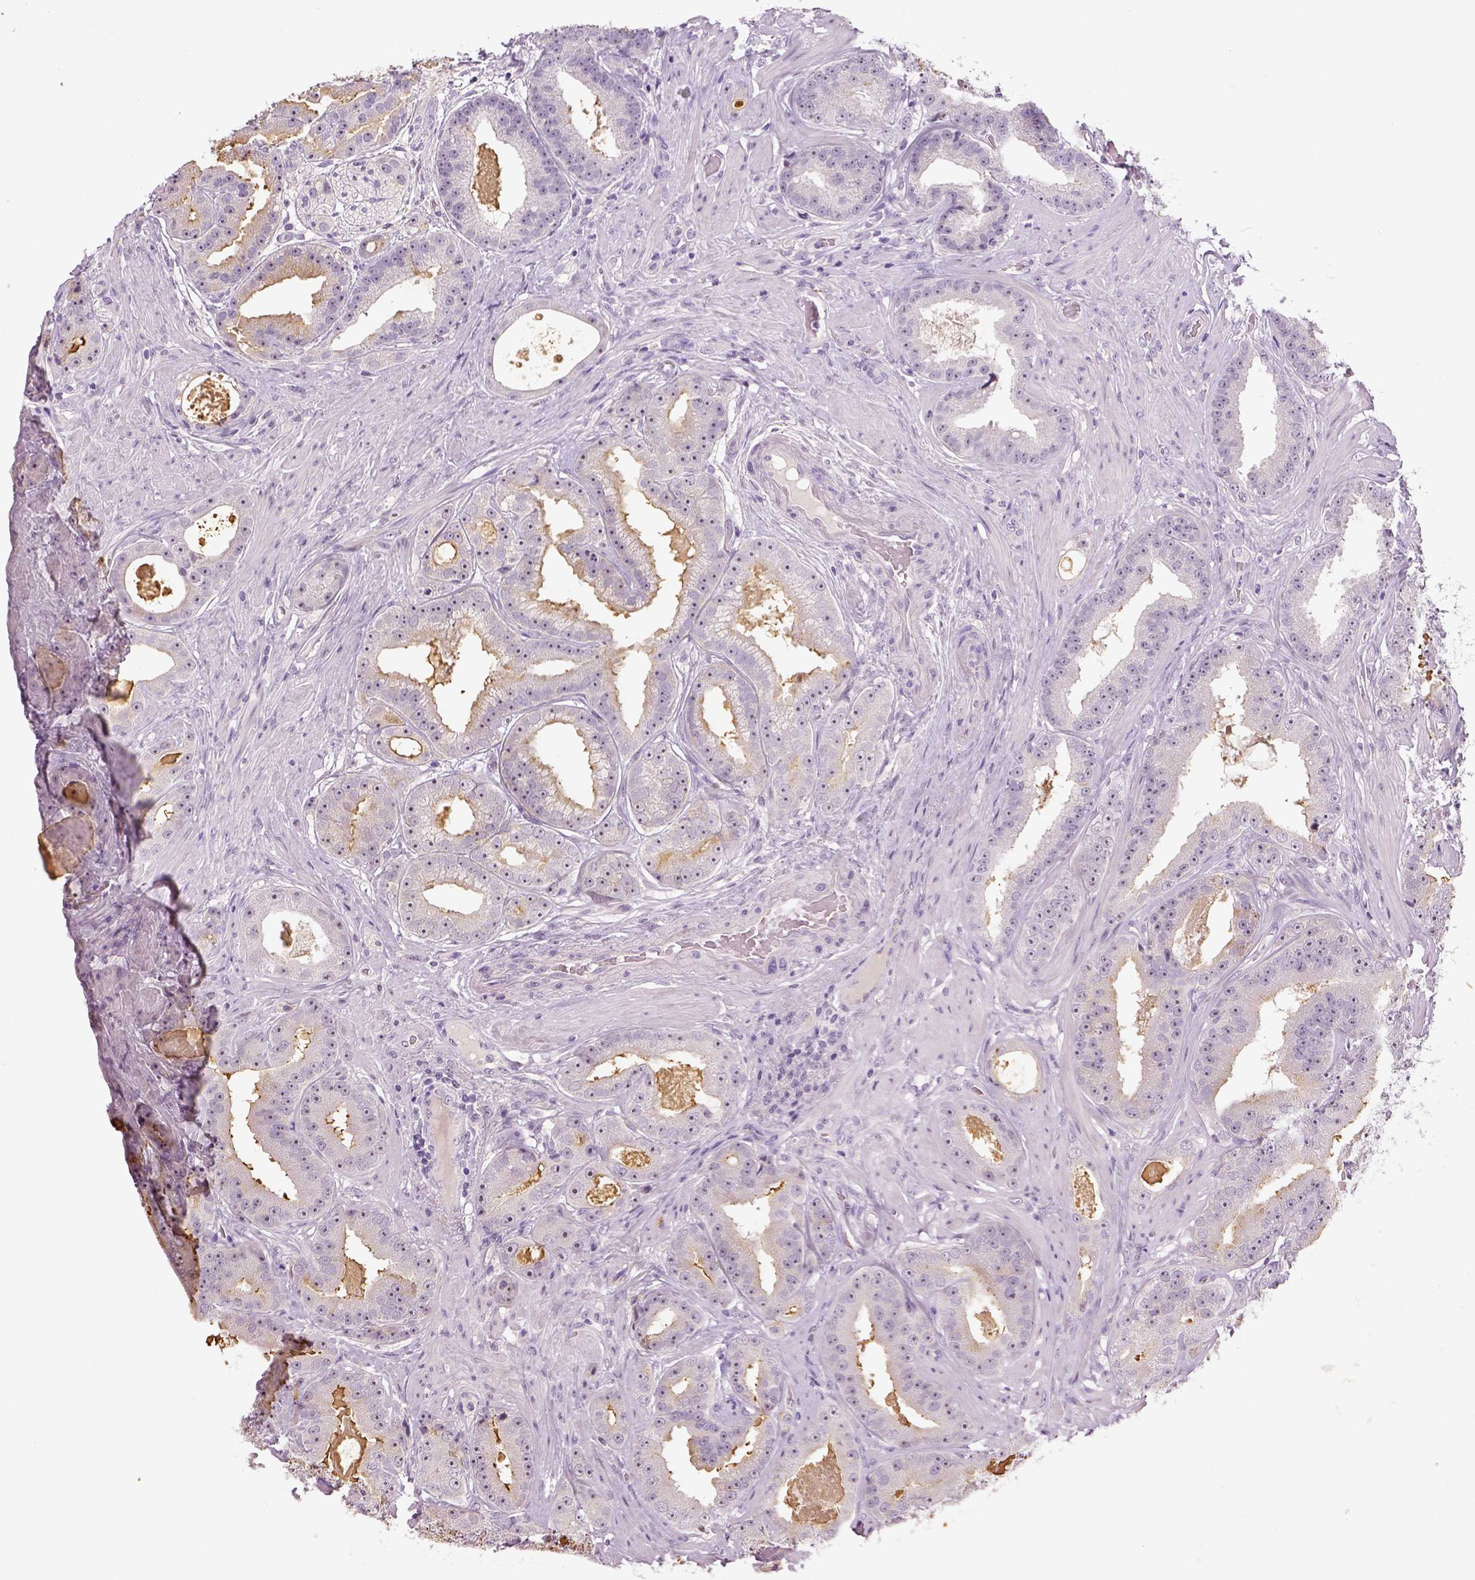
{"staining": {"intensity": "negative", "quantity": "none", "location": "none"}, "tissue": "prostate cancer", "cell_type": "Tumor cells", "image_type": "cancer", "snomed": [{"axis": "morphology", "description": "Adenocarcinoma, Low grade"}, {"axis": "topography", "description": "Prostate"}], "caption": "IHC photomicrograph of neoplastic tissue: prostate low-grade adenocarcinoma stained with DAB displays no significant protein staining in tumor cells.", "gene": "NECAB1", "patient": {"sex": "male", "age": 60}}